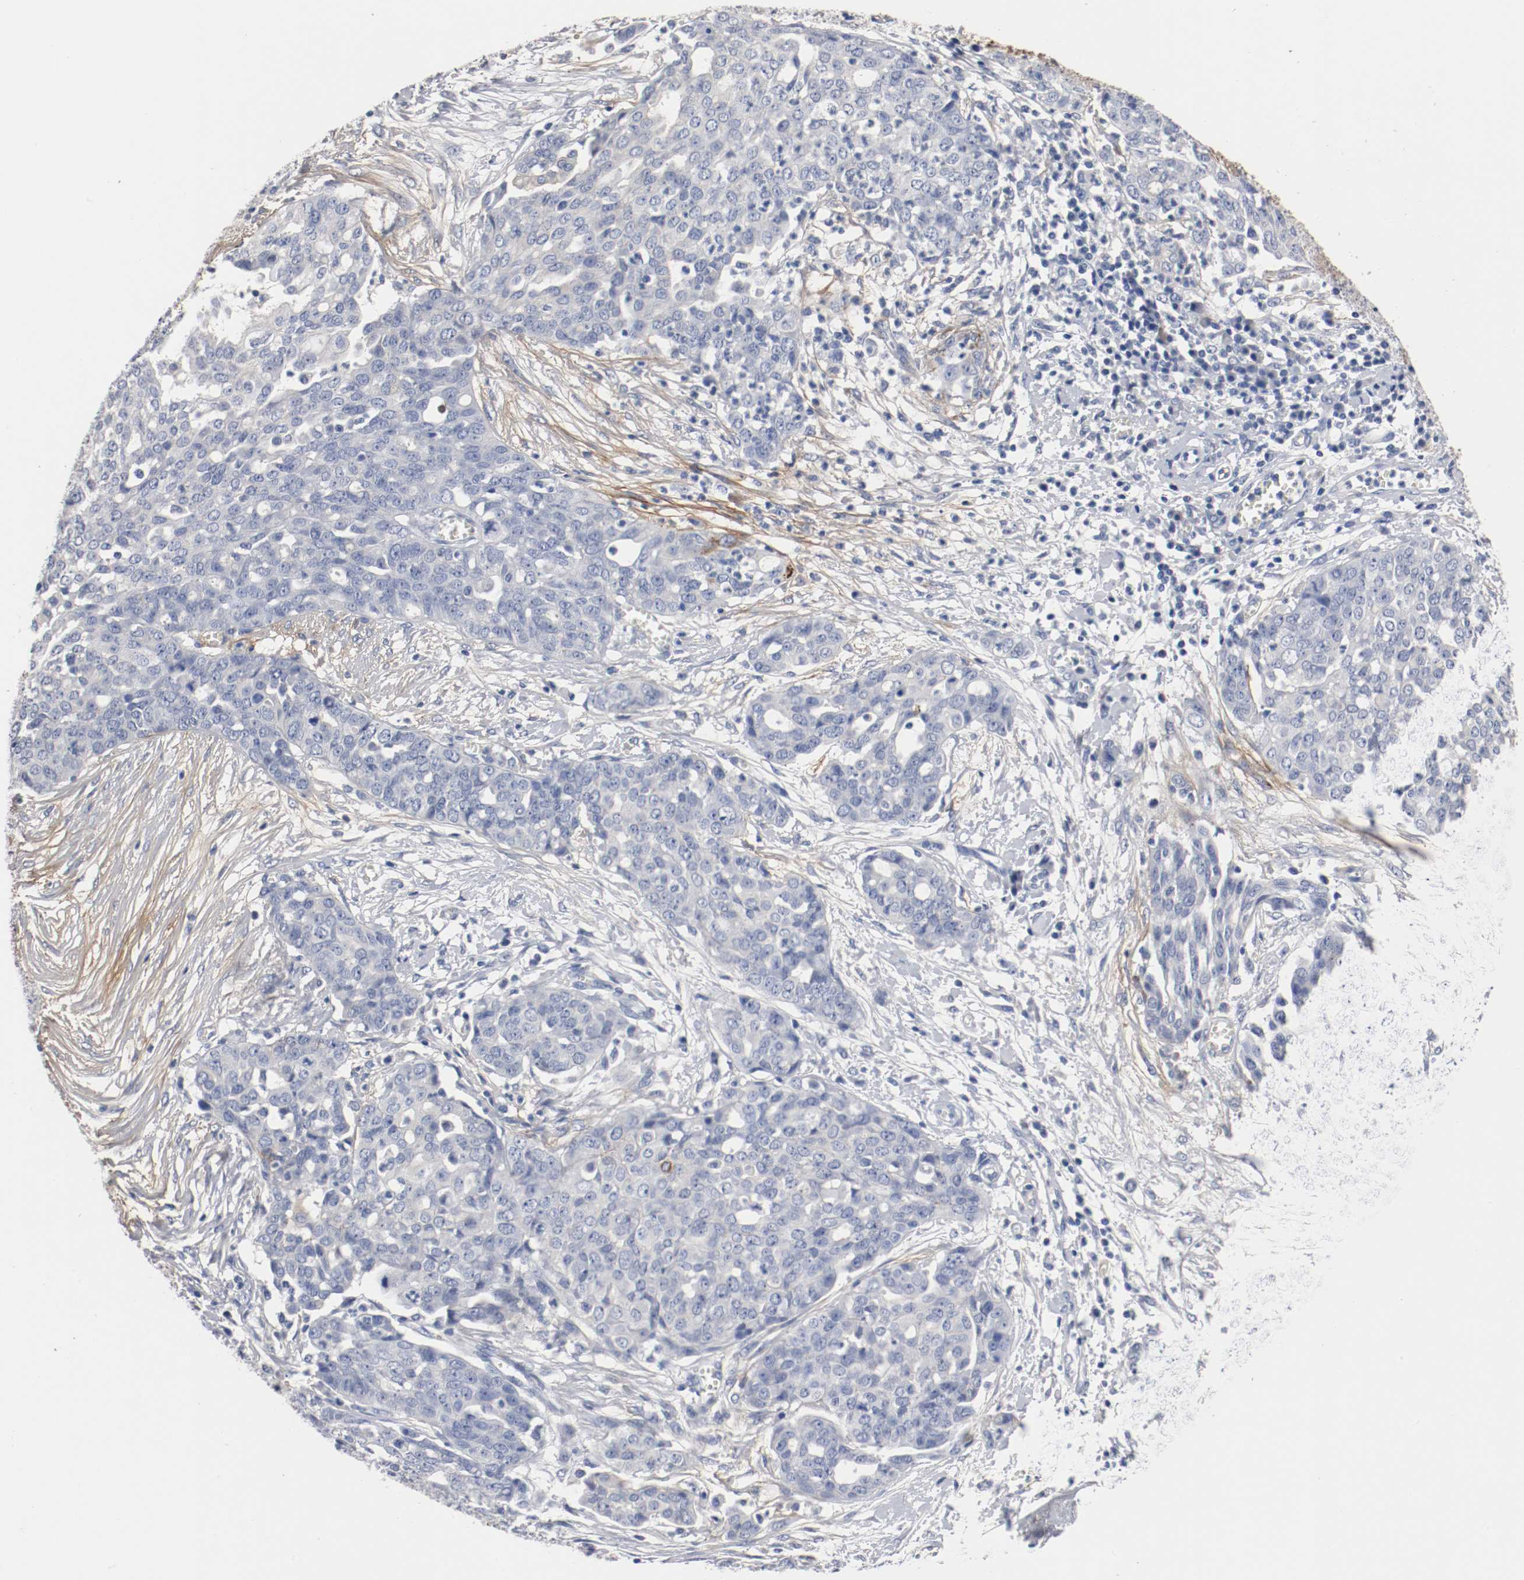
{"staining": {"intensity": "negative", "quantity": "none", "location": "none"}, "tissue": "ovarian cancer", "cell_type": "Tumor cells", "image_type": "cancer", "snomed": [{"axis": "morphology", "description": "Cystadenocarcinoma, serous, NOS"}, {"axis": "topography", "description": "Soft tissue"}, {"axis": "topography", "description": "Ovary"}], "caption": "The image shows no significant positivity in tumor cells of ovarian cancer (serous cystadenocarcinoma).", "gene": "TNC", "patient": {"sex": "female", "age": 57}}